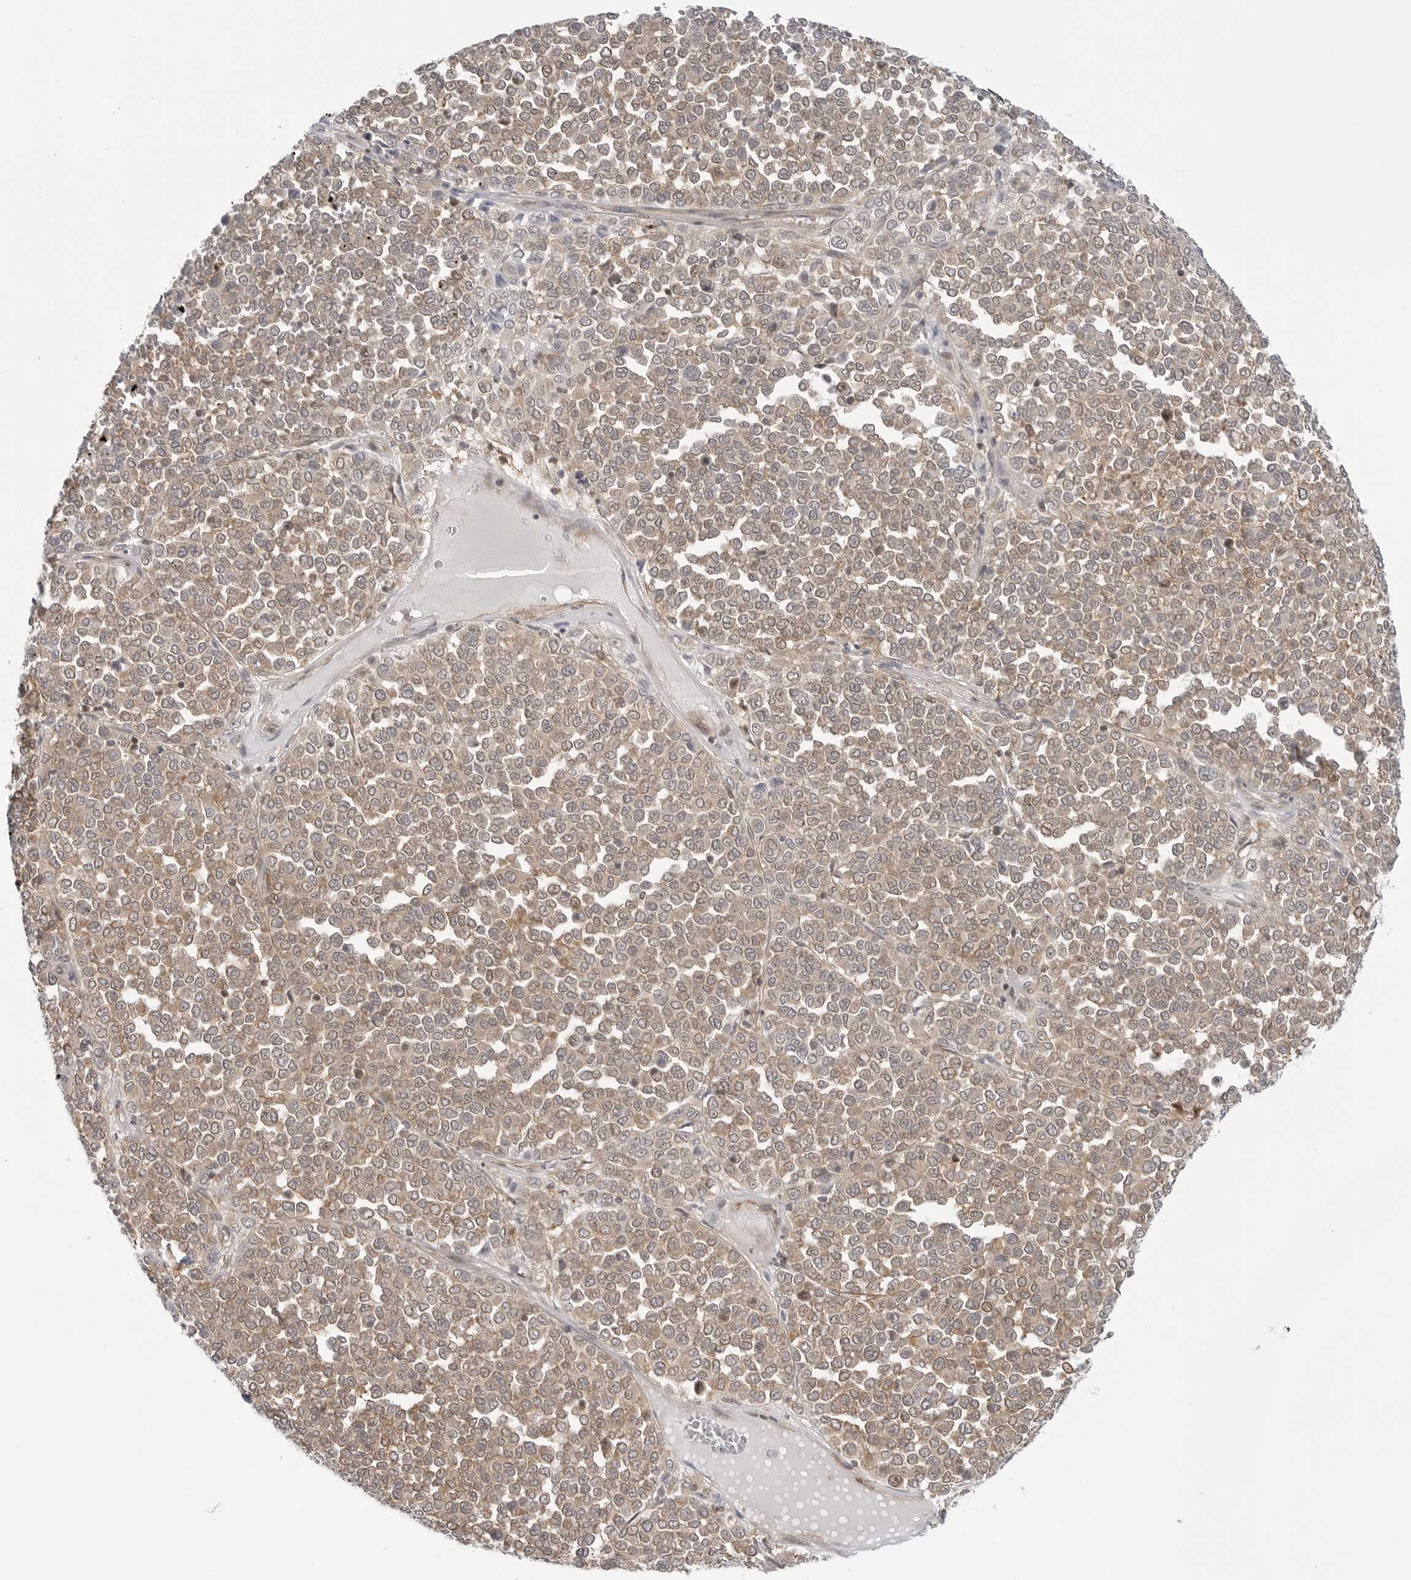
{"staining": {"intensity": "weak", "quantity": ">75%", "location": "cytoplasmic/membranous"}, "tissue": "melanoma", "cell_type": "Tumor cells", "image_type": "cancer", "snomed": [{"axis": "morphology", "description": "Malignant melanoma, Metastatic site"}, {"axis": "topography", "description": "Pancreas"}], "caption": "This histopathology image reveals malignant melanoma (metastatic site) stained with immunohistochemistry to label a protein in brown. The cytoplasmic/membranous of tumor cells show weak positivity for the protein. Nuclei are counter-stained blue.", "gene": "STXBP3", "patient": {"sex": "female", "age": 30}}